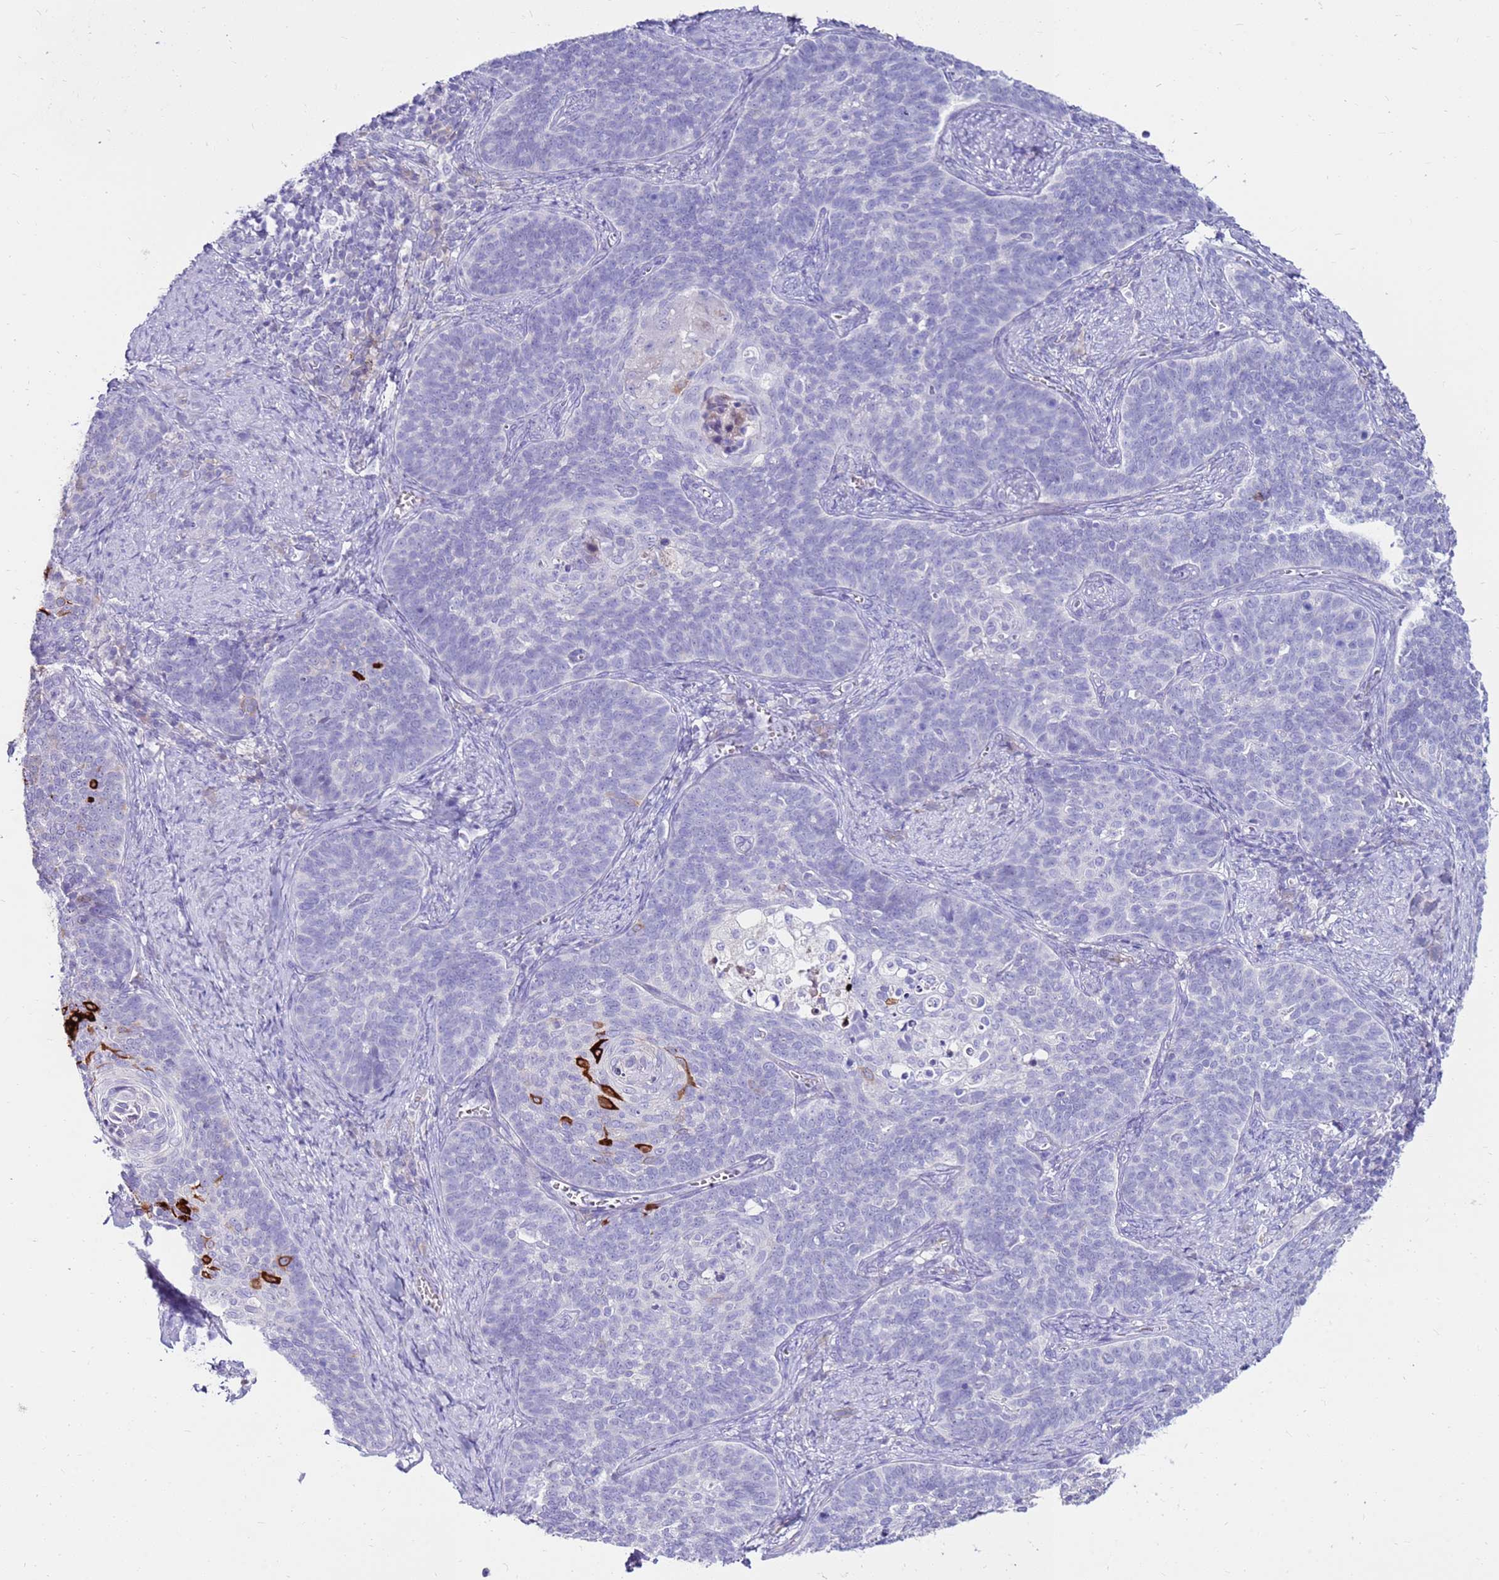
{"staining": {"intensity": "strong", "quantity": "<25%", "location": "cytoplasmic/membranous"}, "tissue": "cervical cancer", "cell_type": "Tumor cells", "image_type": "cancer", "snomed": [{"axis": "morphology", "description": "Normal tissue, NOS"}, {"axis": "morphology", "description": "Squamous cell carcinoma, NOS"}, {"axis": "topography", "description": "Cervix"}], "caption": "Tumor cells reveal medium levels of strong cytoplasmic/membranous expression in approximately <25% of cells in squamous cell carcinoma (cervical).", "gene": "EVPLL", "patient": {"sex": "female", "age": 39}}